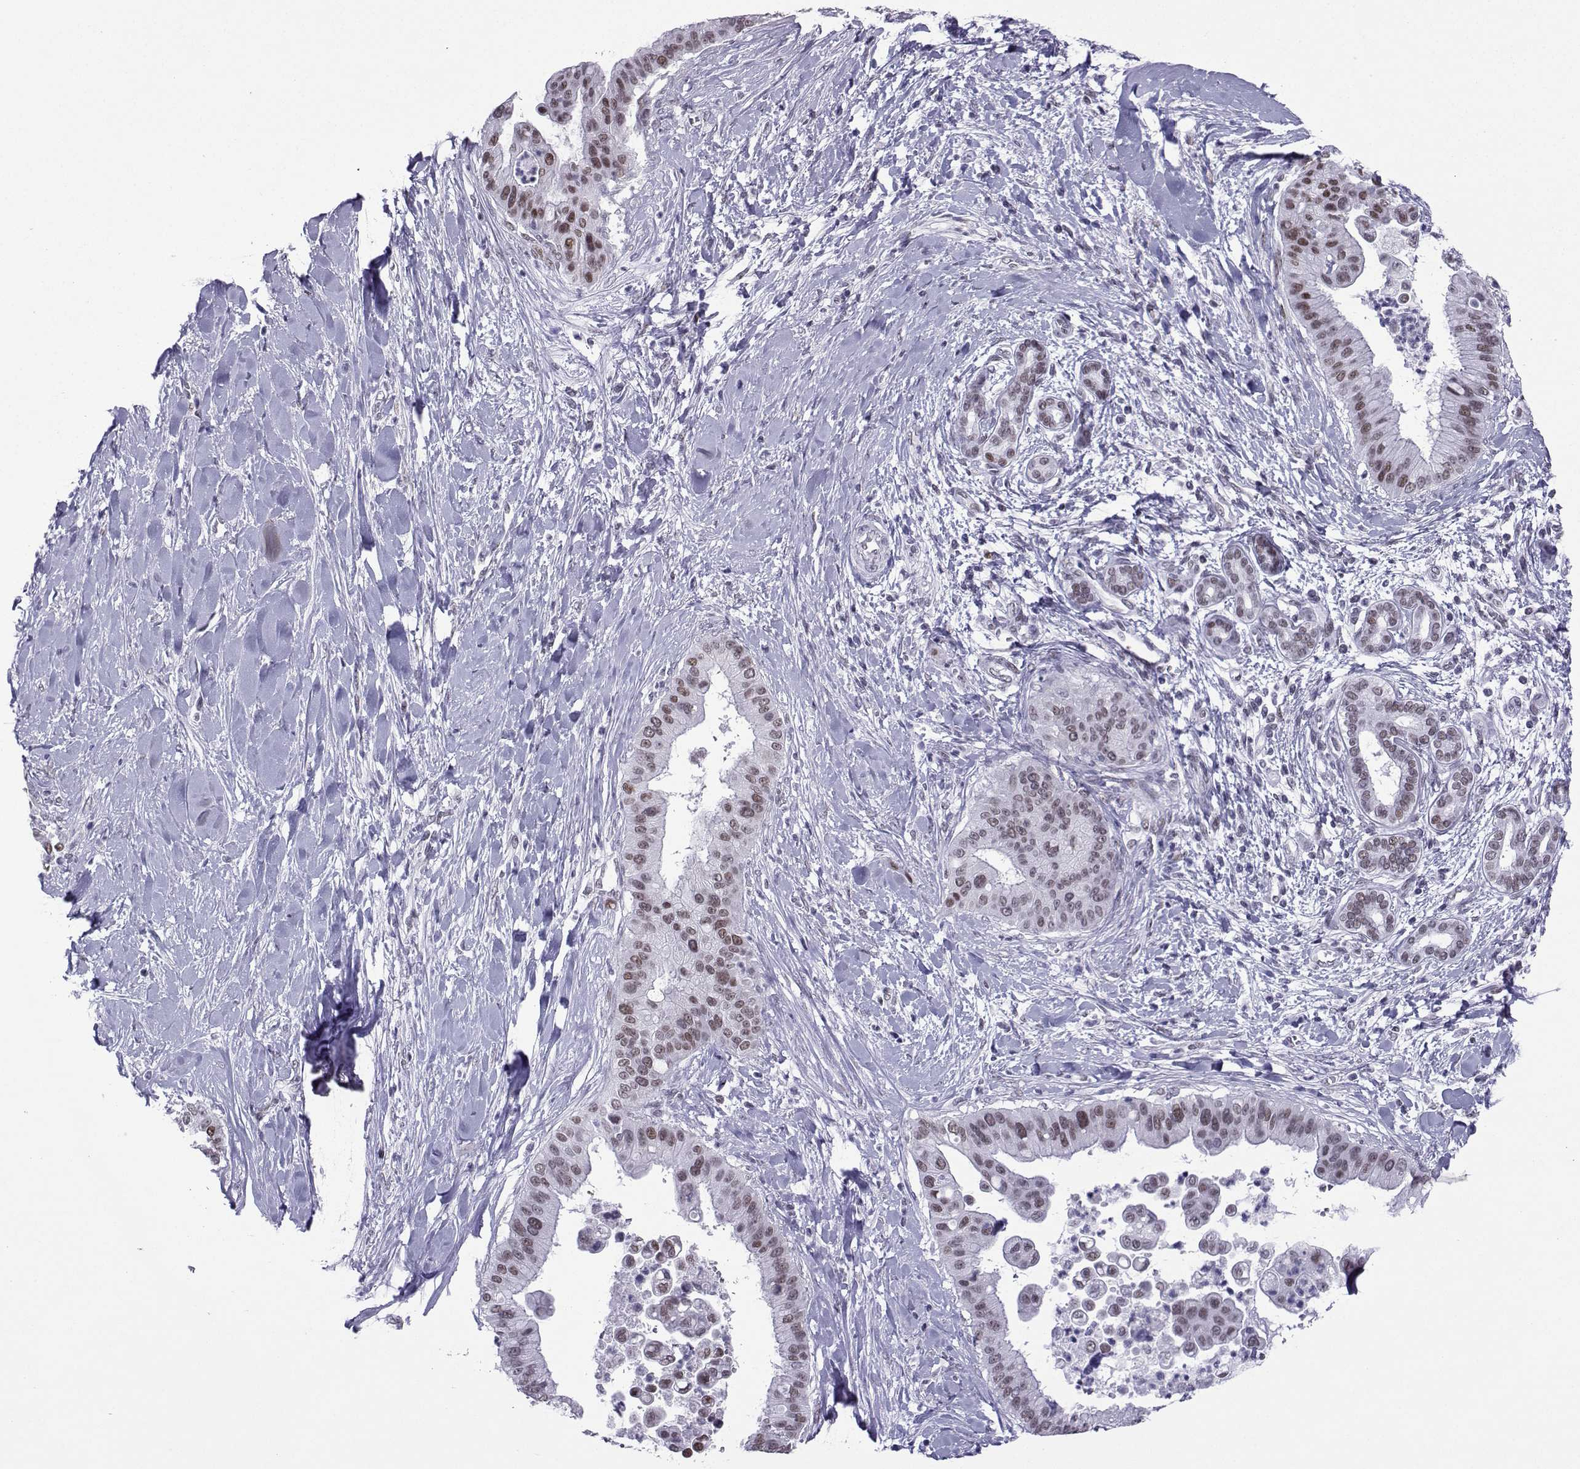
{"staining": {"intensity": "moderate", "quantity": "<25%", "location": "nuclear"}, "tissue": "liver cancer", "cell_type": "Tumor cells", "image_type": "cancer", "snomed": [{"axis": "morphology", "description": "Cholangiocarcinoma"}, {"axis": "topography", "description": "Liver"}], "caption": "Liver cholangiocarcinoma stained with immunohistochemistry displays moderate nuclear positivity in approximately <25% of tumor cells.", "gene": "LORICRIN", "patient": {"sex": "female", "age": 54}}